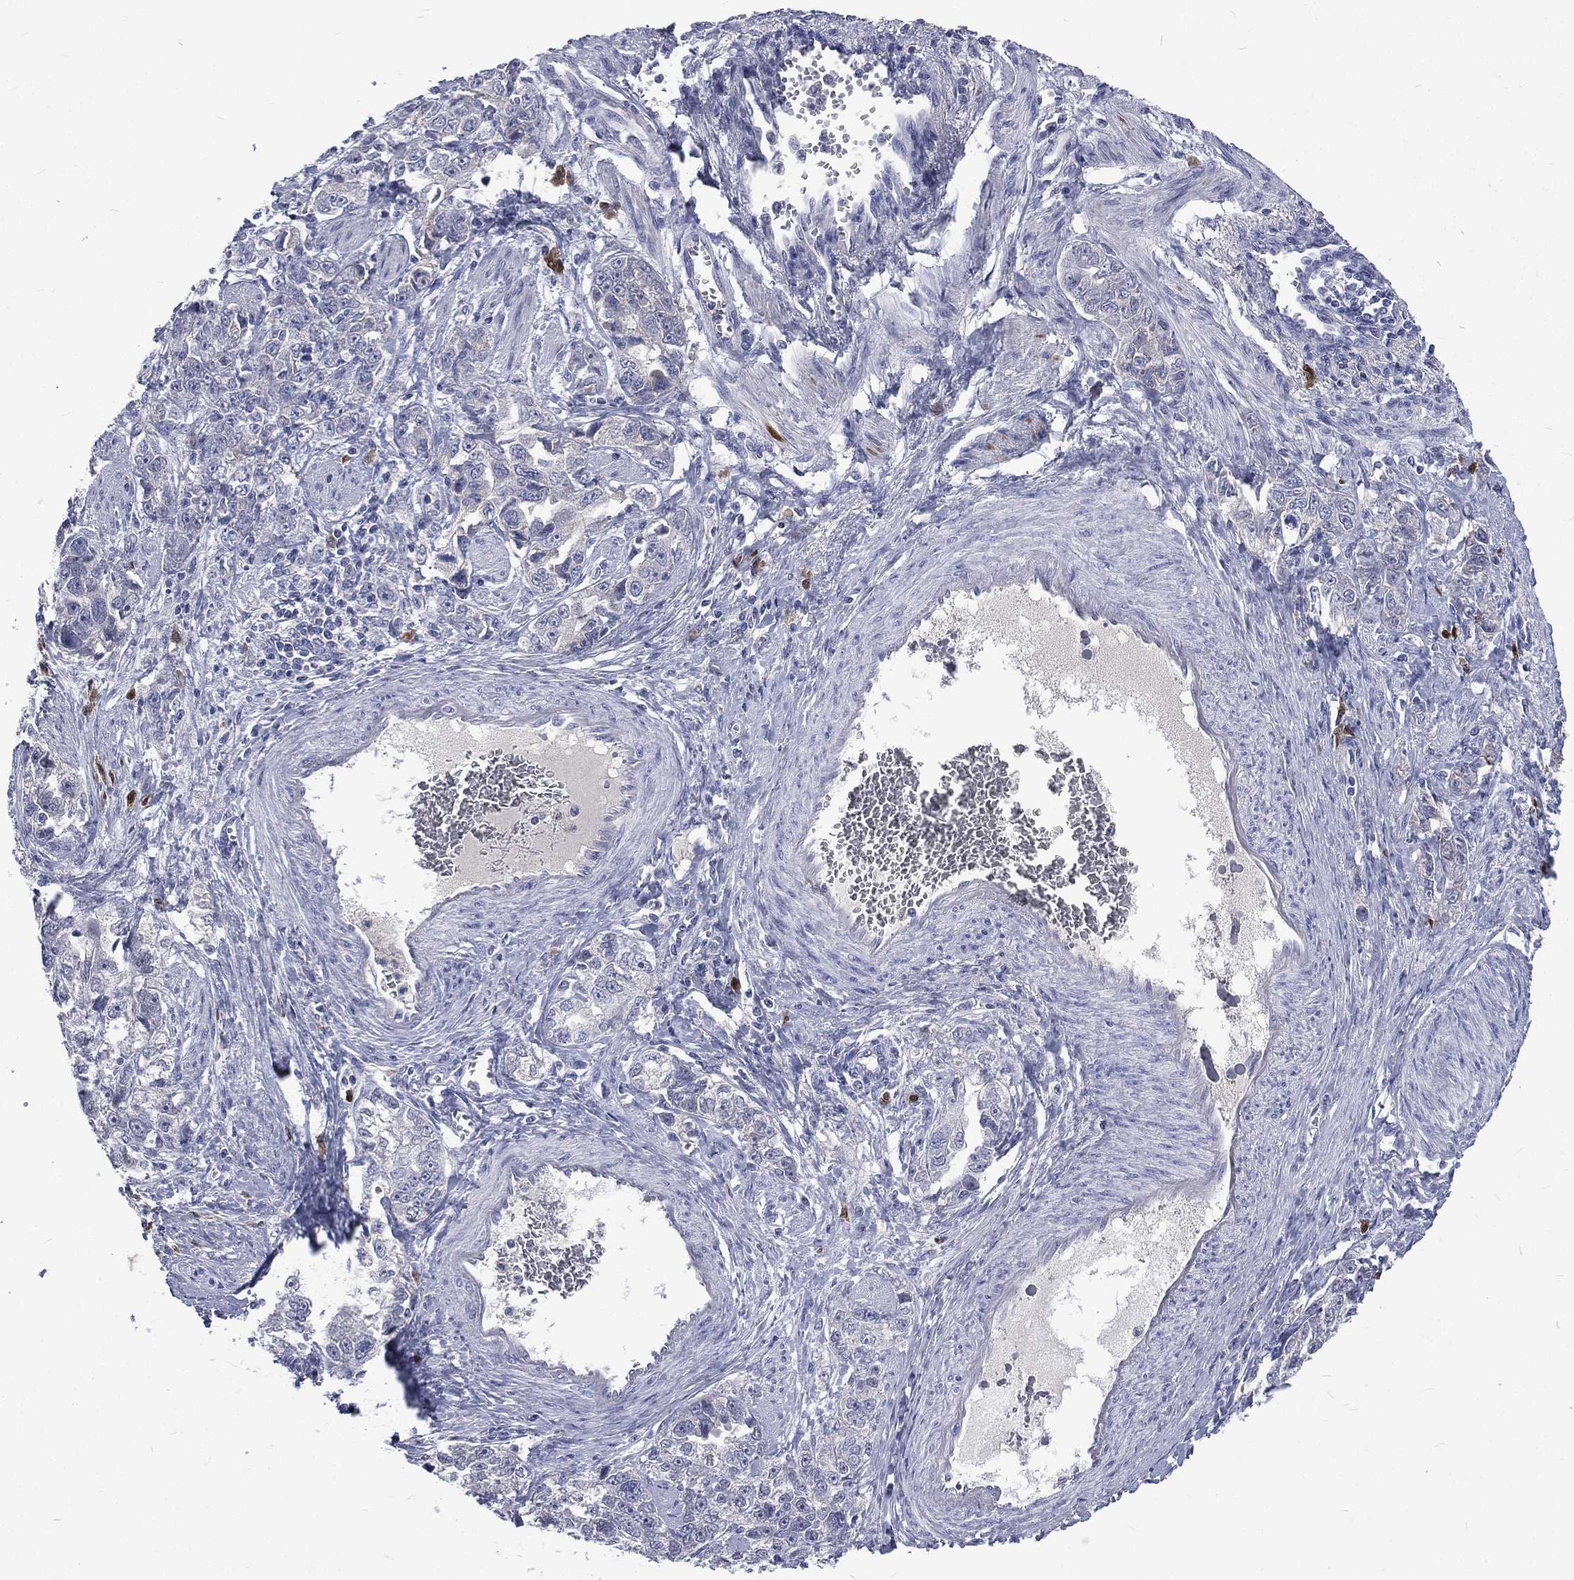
{"staining": {"intensity": "moderate", "quantity": "<25%", "location": "cytoplasmic/membranous"}, "tissue": "ovarian cancer", "cell_type": "Tumor cells", "image_type": "cancer", "snomed": [{"axis": "morphology", "description": "Cystadenocarcinoma, serous, NOS"}, {"axis": "topography", "description": "Ovary"}], "caption": "A photomicrograph of human ovarian serous cystadenocarcinoma stained for a protein reveals moderate cytoplasmic/membranous brown staining in tumor cells. The staining was performed using DAB (3,3'-diaminobenzidine) to visualize the protein expression in brown, while the nuclei were stained in blue with hematoxylin (Magnification: 20x).", "gene": "CA12", "patient": {"sex": "female", "age": 51}}